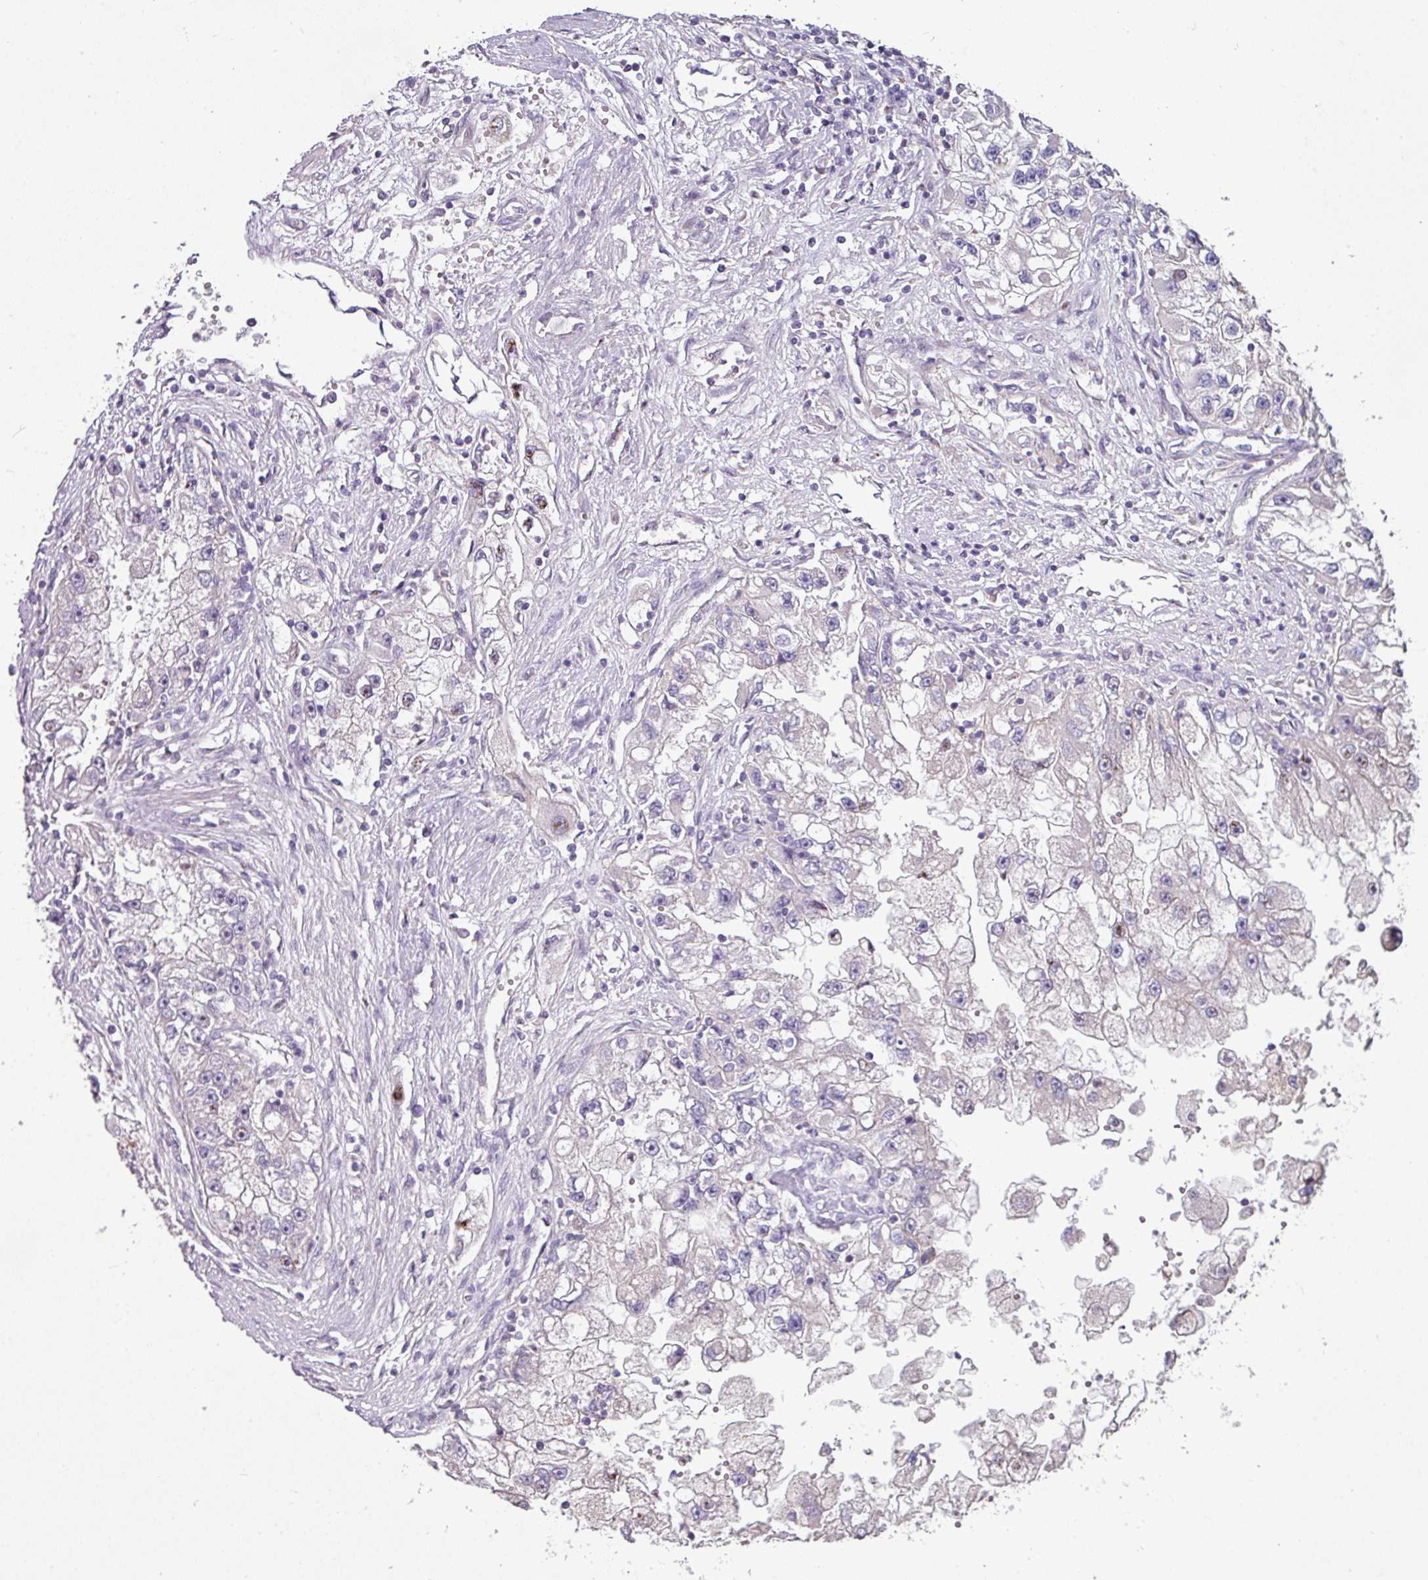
{"staining": {"intensity": "negative", "quantity": "none", "location": "none"}, "tissue": "renal cancer", "cell_type": "Tumor cells", "image_type": "cancer", "snomed": [{"axis": "morphology", "description": "Adenocarcinoma, NOS"}, {"axis": "topography", "description": "Kidney"}], "caption": "Image shows no significant protein expression in tumor cells of renal cancer.", "gene": "LRRC9", "patient": {"sex": "male", "age": 63}}